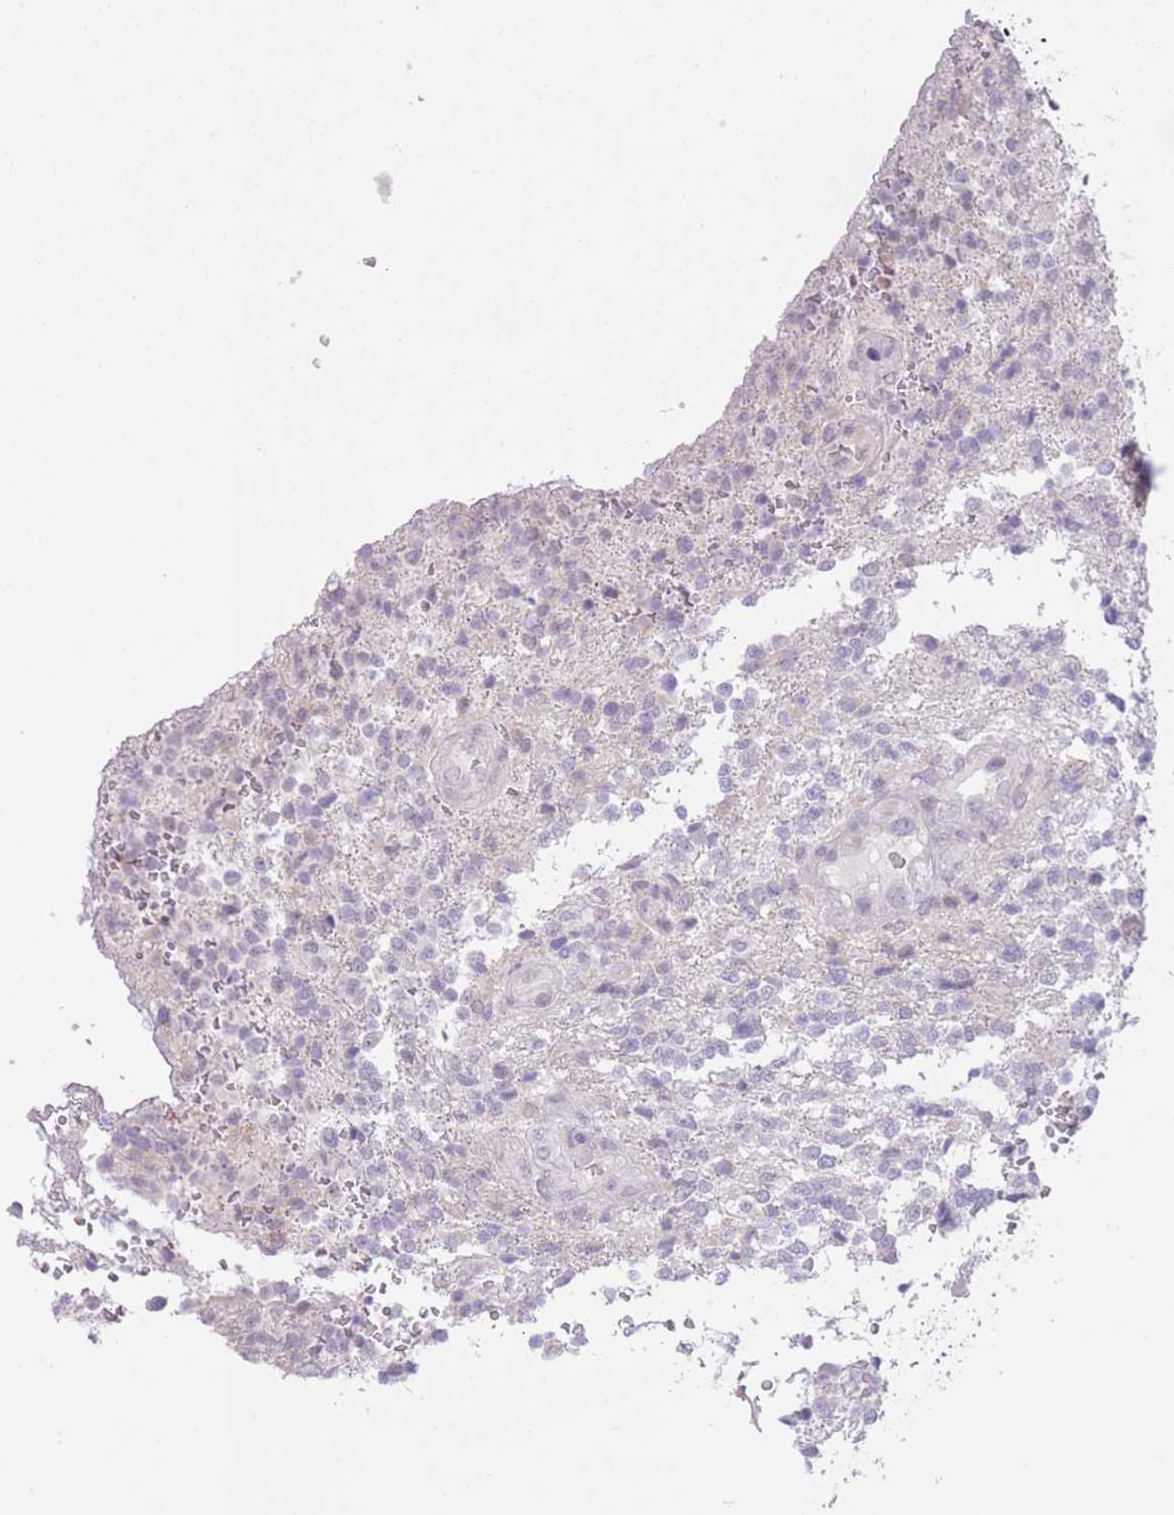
{"staining": {"intensity": "negative", "quantity": "none", "location": "none"}, "tissue": "glioma", "cell_type": "Tumor cells", "image_type": "cancer", "snomed": [{"axis": "morphology", "description": "Glioma, malignant, High grade"}, {"axis": "topography", "description": "Brain"}], "caption": "Tumor cells are negative for brown protein staining in high-grade glioma (malignant).", "gene": "ARPIN", "patient": {"sex": "male", "age": 56}}